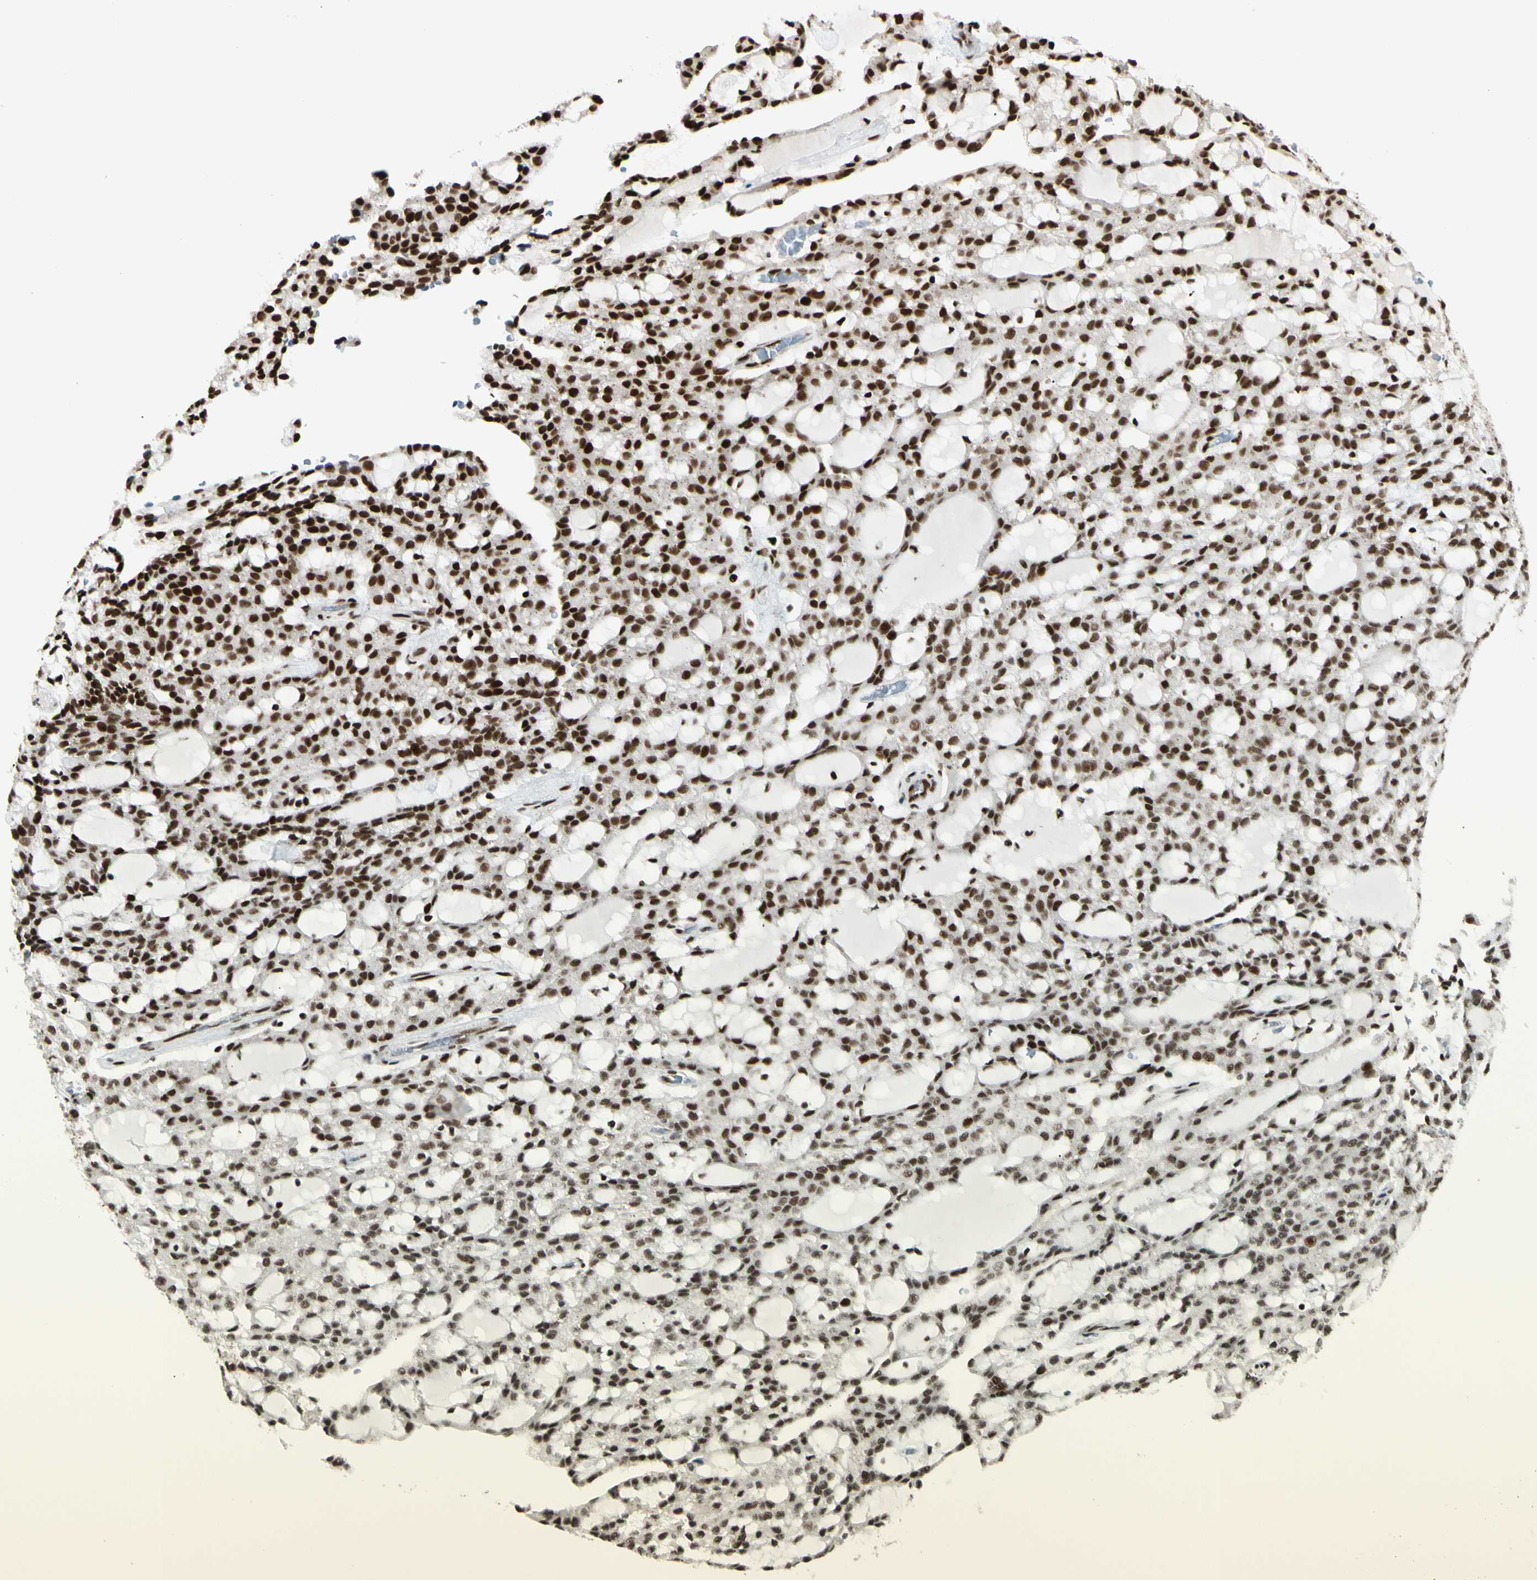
{"staining": {"intensity": "strong", "quantity": ">75%", "location": "nuclear"}, "tissue": "renal cancer", "cell_type": "Tumor cells", "image_type": "cancer", "snomed": [{"axis": "morphology", "description": "Adenocarcinoma, NOS"}, {"axis": "topography", "description": "Kidney"}], "caption": "Immunohistochemistry (IHC) of adenocarcinoma (renal) demonstrates high levels of strong nuclear expression in about >75% of tumor cells. (Stains: DAB in brown, nuclei in blue, Microscopy: brightfield microscopy at high magnification).", "gene": "FUS", "patient": {"sex": "male", "age": 63}}